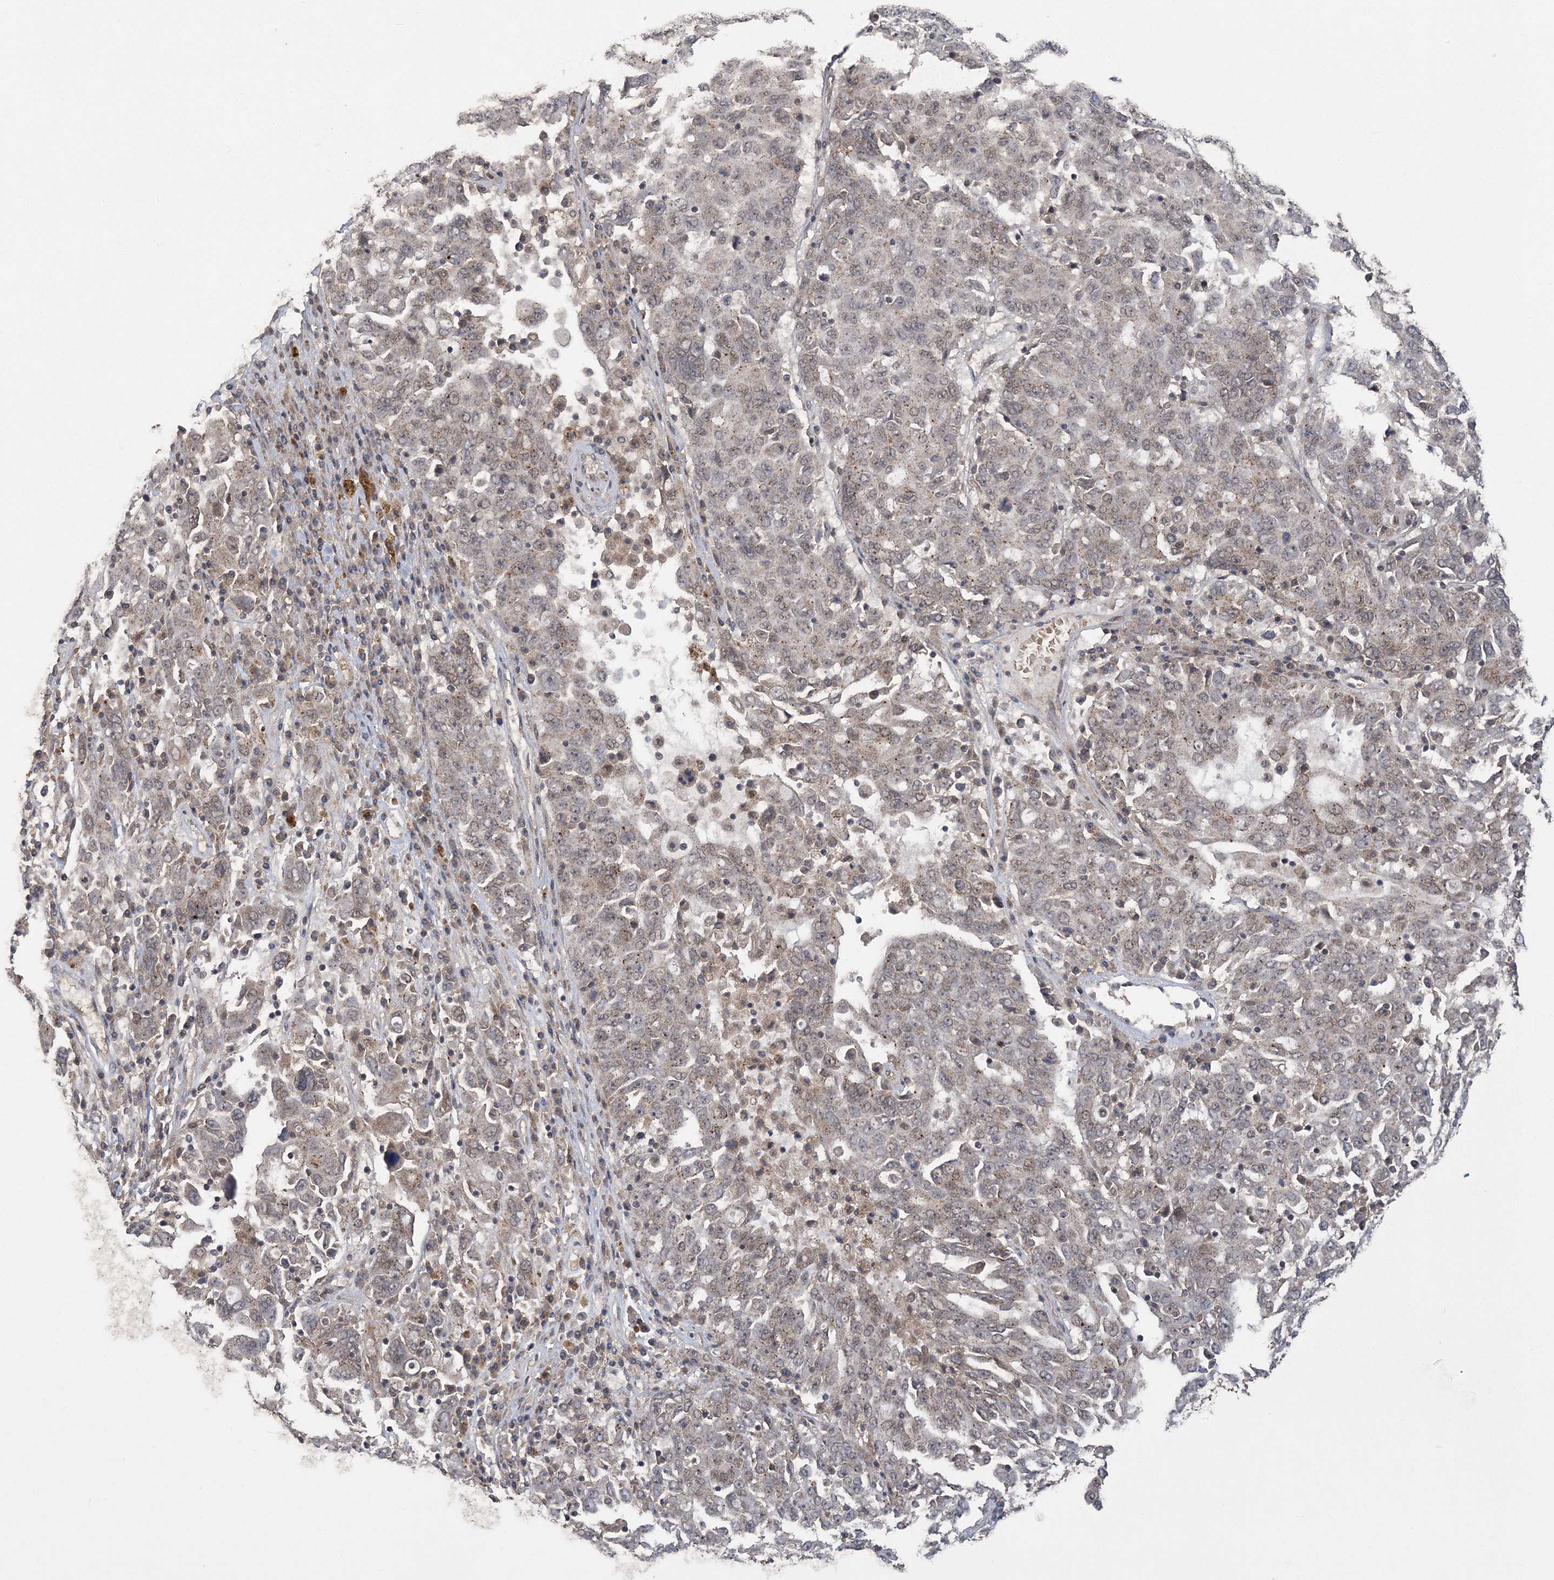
{"staining": {"intensity": "weak", "quantity": "<25%", "location": "cytoplasmic/membranous,nuclear"}, "tissue": "ovarian cancer", "cell_type": "Tumor cells", "image_type": "cancer", "snomed": [{"axis": "morphology", "description": "Carcinoma, endometroid"}, {"axis": "topography", "description": "Ovary"}], "caption": "High magnification brightfield microscopy of endometroid carcinoma (ovarian) stained with DAB (brown) and counterstained with hematoxylin (blue): tumor cells show no significant expression.", "gene": "ZBTB7A", "patient": {"sex": "female", "age": 62}}